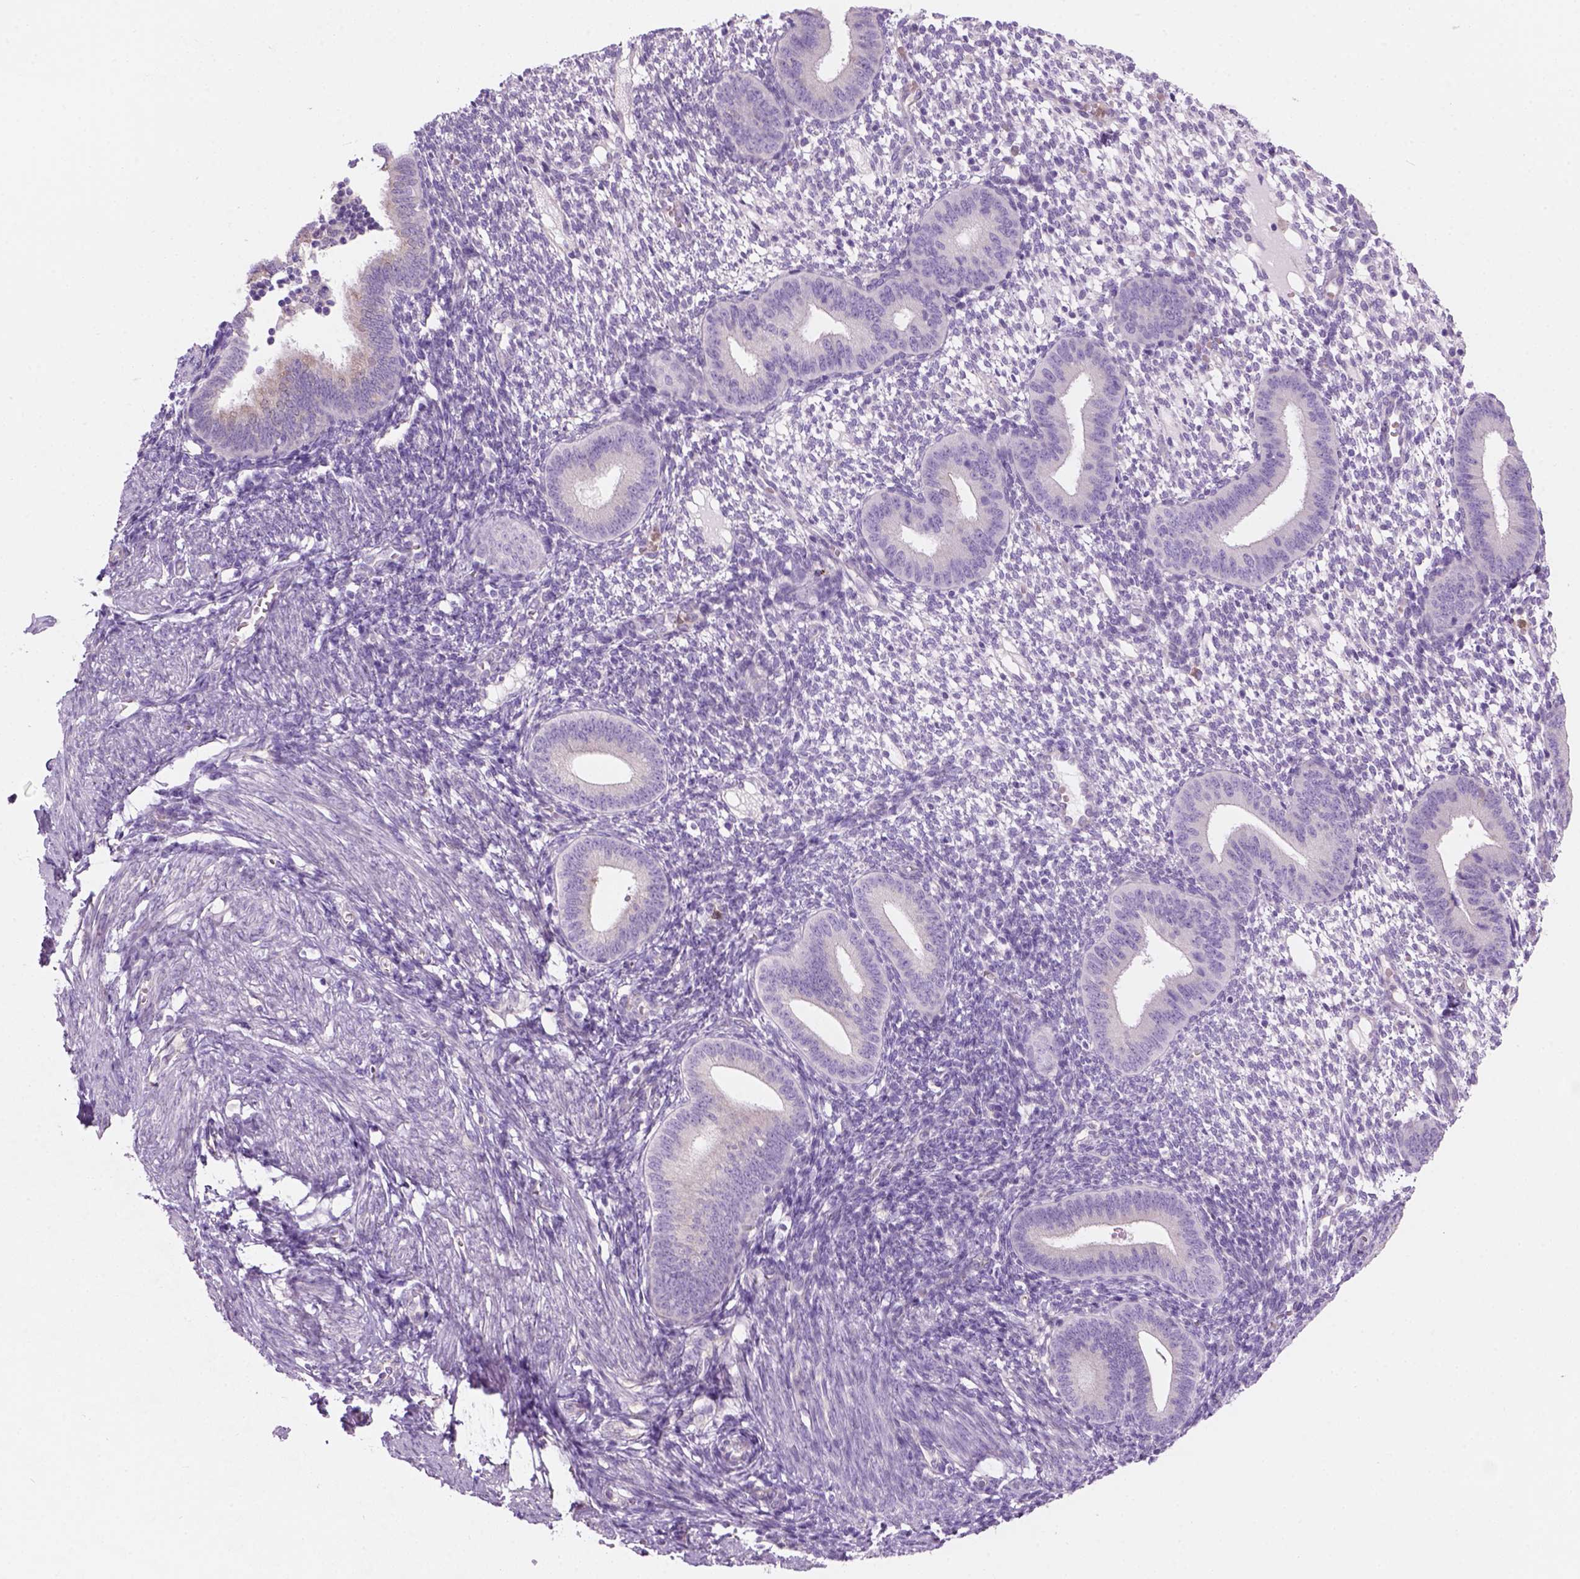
{"staining": {"intensity": "negative", "quantity": "none", "location": "none"}, "tissue": "endometrium", "cell_type": "Cells in endometrial stroma", "image_type": "normal", "snomed": [{"axis": "morphology", "description": "Normal tissue, NOS"}, {"axis": "topography", "description": "Endometrium"}], "caption": "An immunohistochemistry histopathology image of unremarkable endometrium is shown. There is no staining in cells in endometrial stroma of endometrium. (Stains: DAB (3,3'-diaminobenzidine) immunohistochemistry with hematoxylin counter stain, Microscopy: brightfield microscopy at high magnification).", "gene": "CD84", "patient": {"sex": "female", "age": 40}}